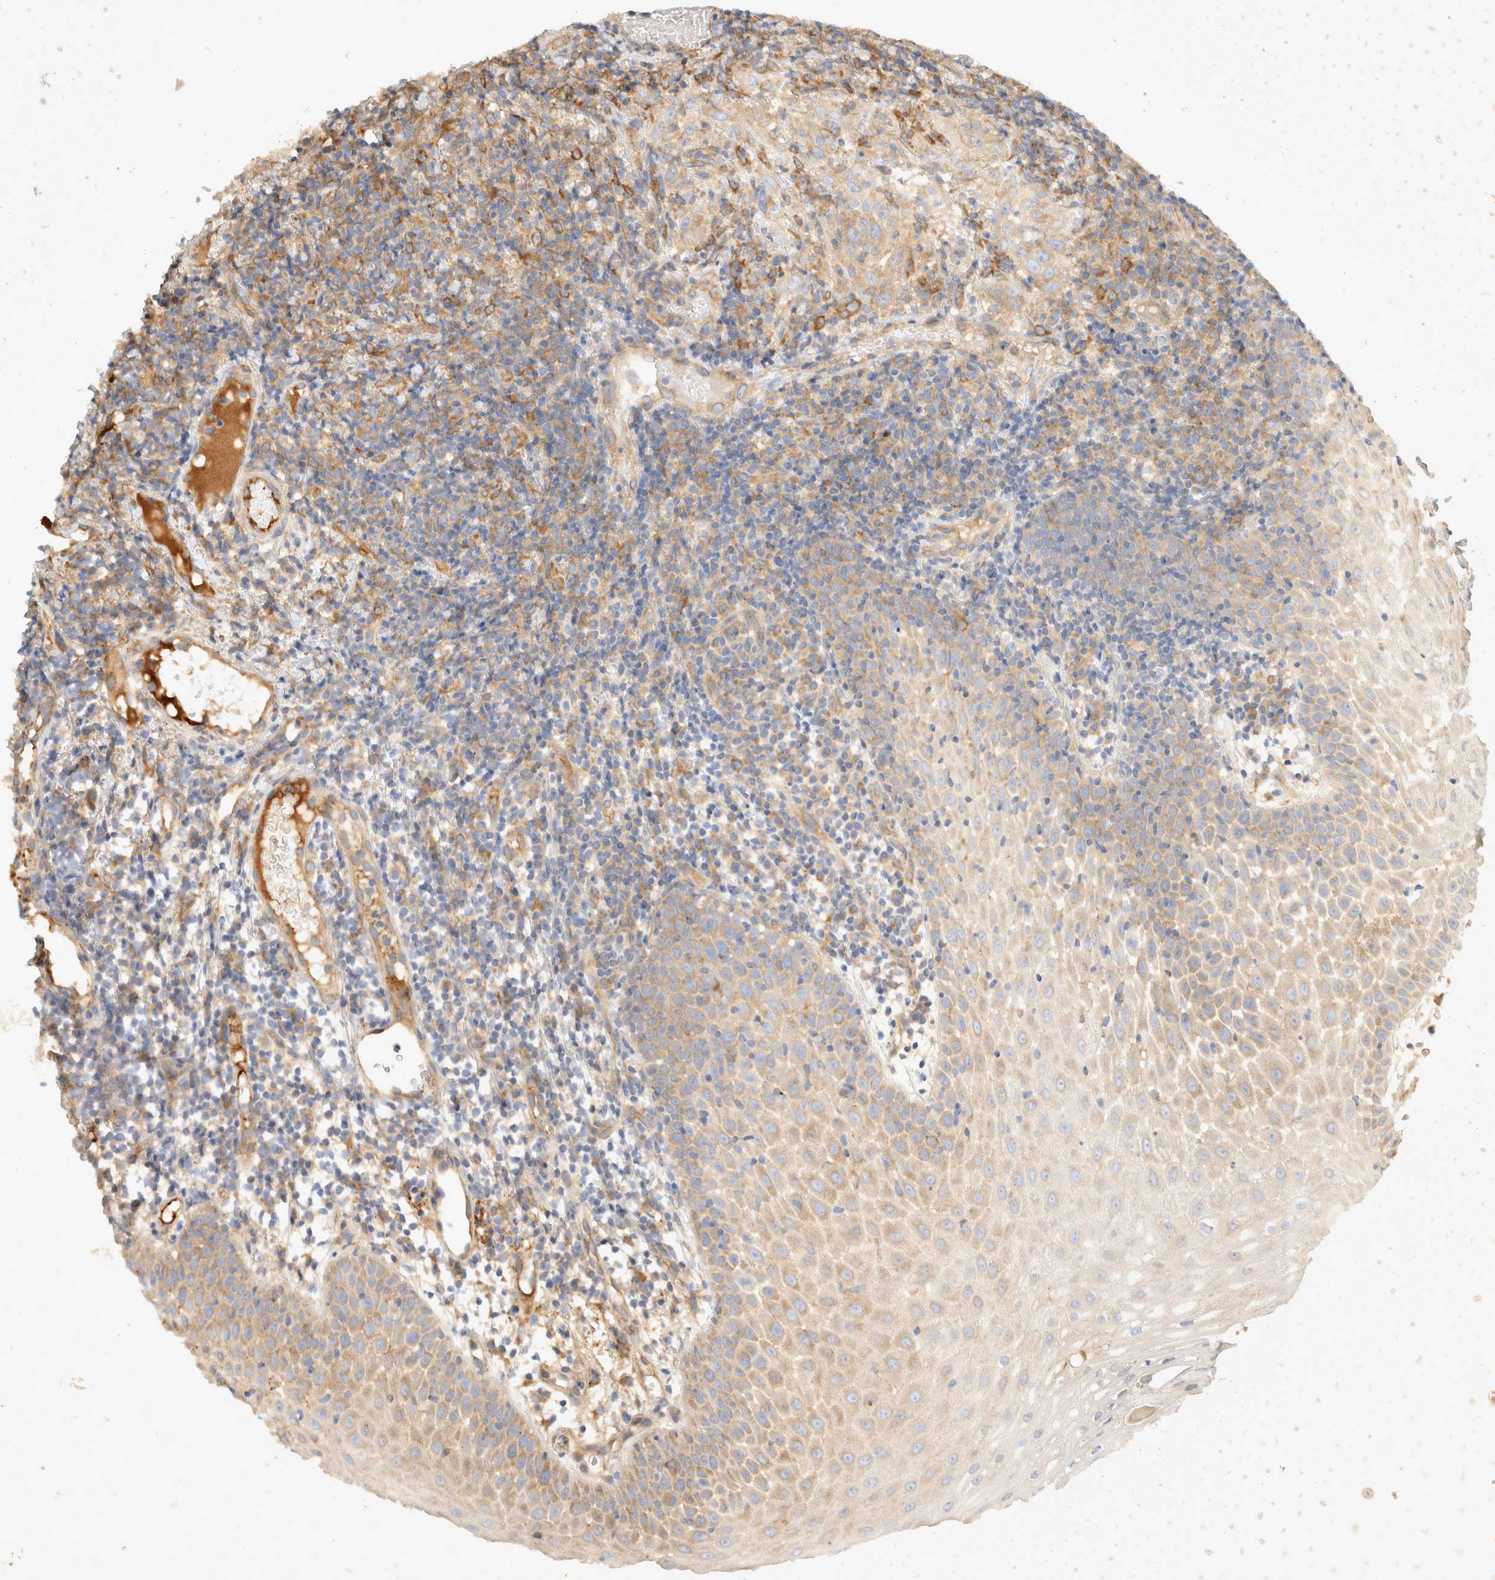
{"staining": {"intensity": "weak", "quantity": "<25%", "location": "cytoplasmic/membranous"}, "tissue": "oral mucosa", "cell_type": "Squamous epithelial cells", "image_type": "normal", "snomed": [{"axis": "morphology", "description": "Normal tissue, NOS"}, {"axis": "topography", "description": "Oral tissue"}], "caption": "DAB (3,3'-diaminobenzidine) immunohistochemical staining of benign oral mucosa demonstrates no significant staining in squamous epithelial cells. (Immunohistochemistry, brightfield microscopy, high magnification).", "gene": "EIF4G3", "patient": {"sex": "male", "age": 60}}